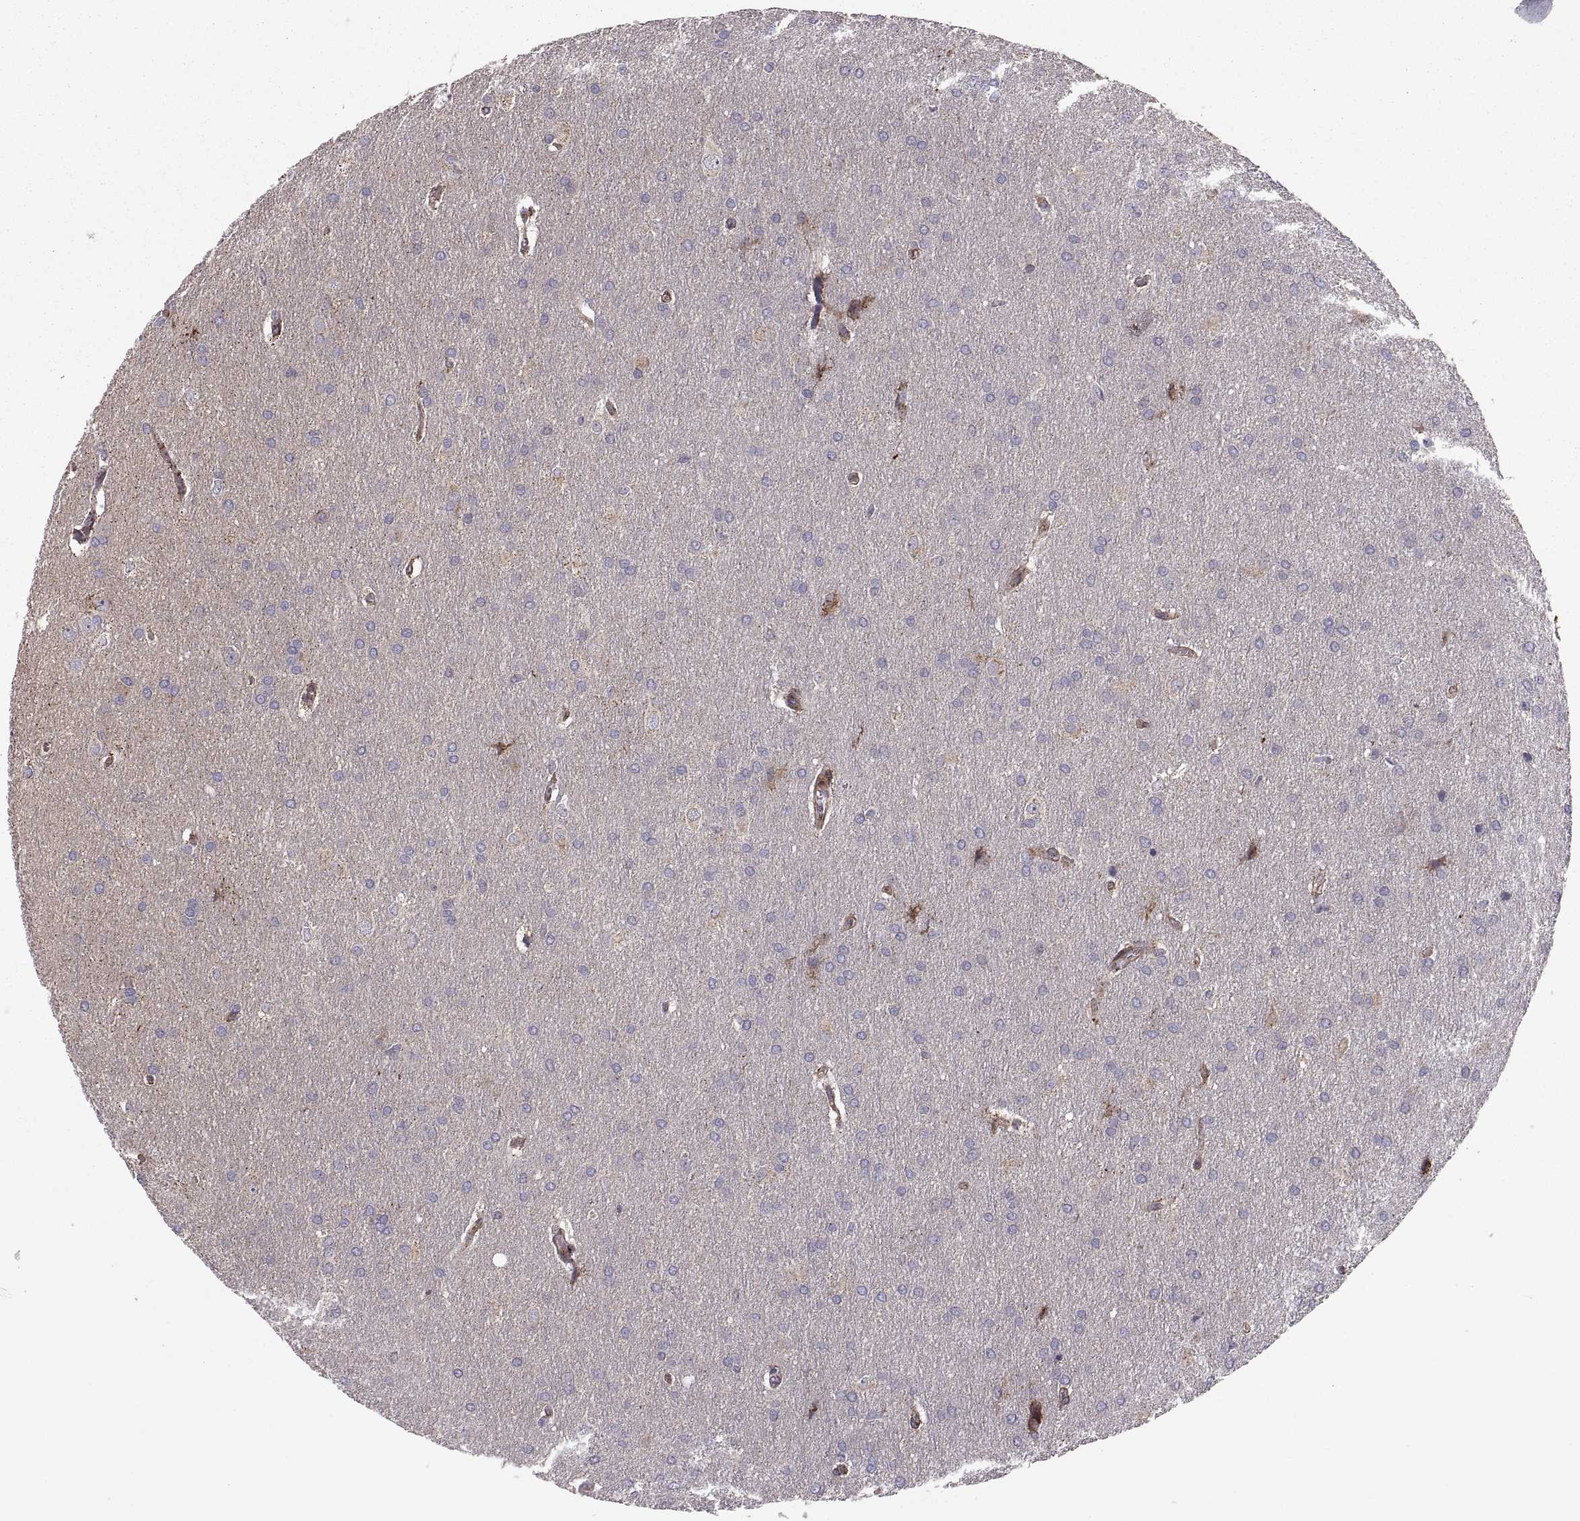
{"staining": {"intensity": "negative", "quantity": "none", "location": "none"}, "tissue": "glioma", "cell_type": "Tumor cells", "image_type": "cancer", "snomed": [{"axis": "morphology", "description": "Glioma, malignant, Low grade"}, {"axis": "topography", "description": "Brain"}], "caption": "The micrograph shows no staining of tumor cells in malignant low-grade glioma.", "gene": "TESC", "patient": {"sex": "female", "age": 32}}